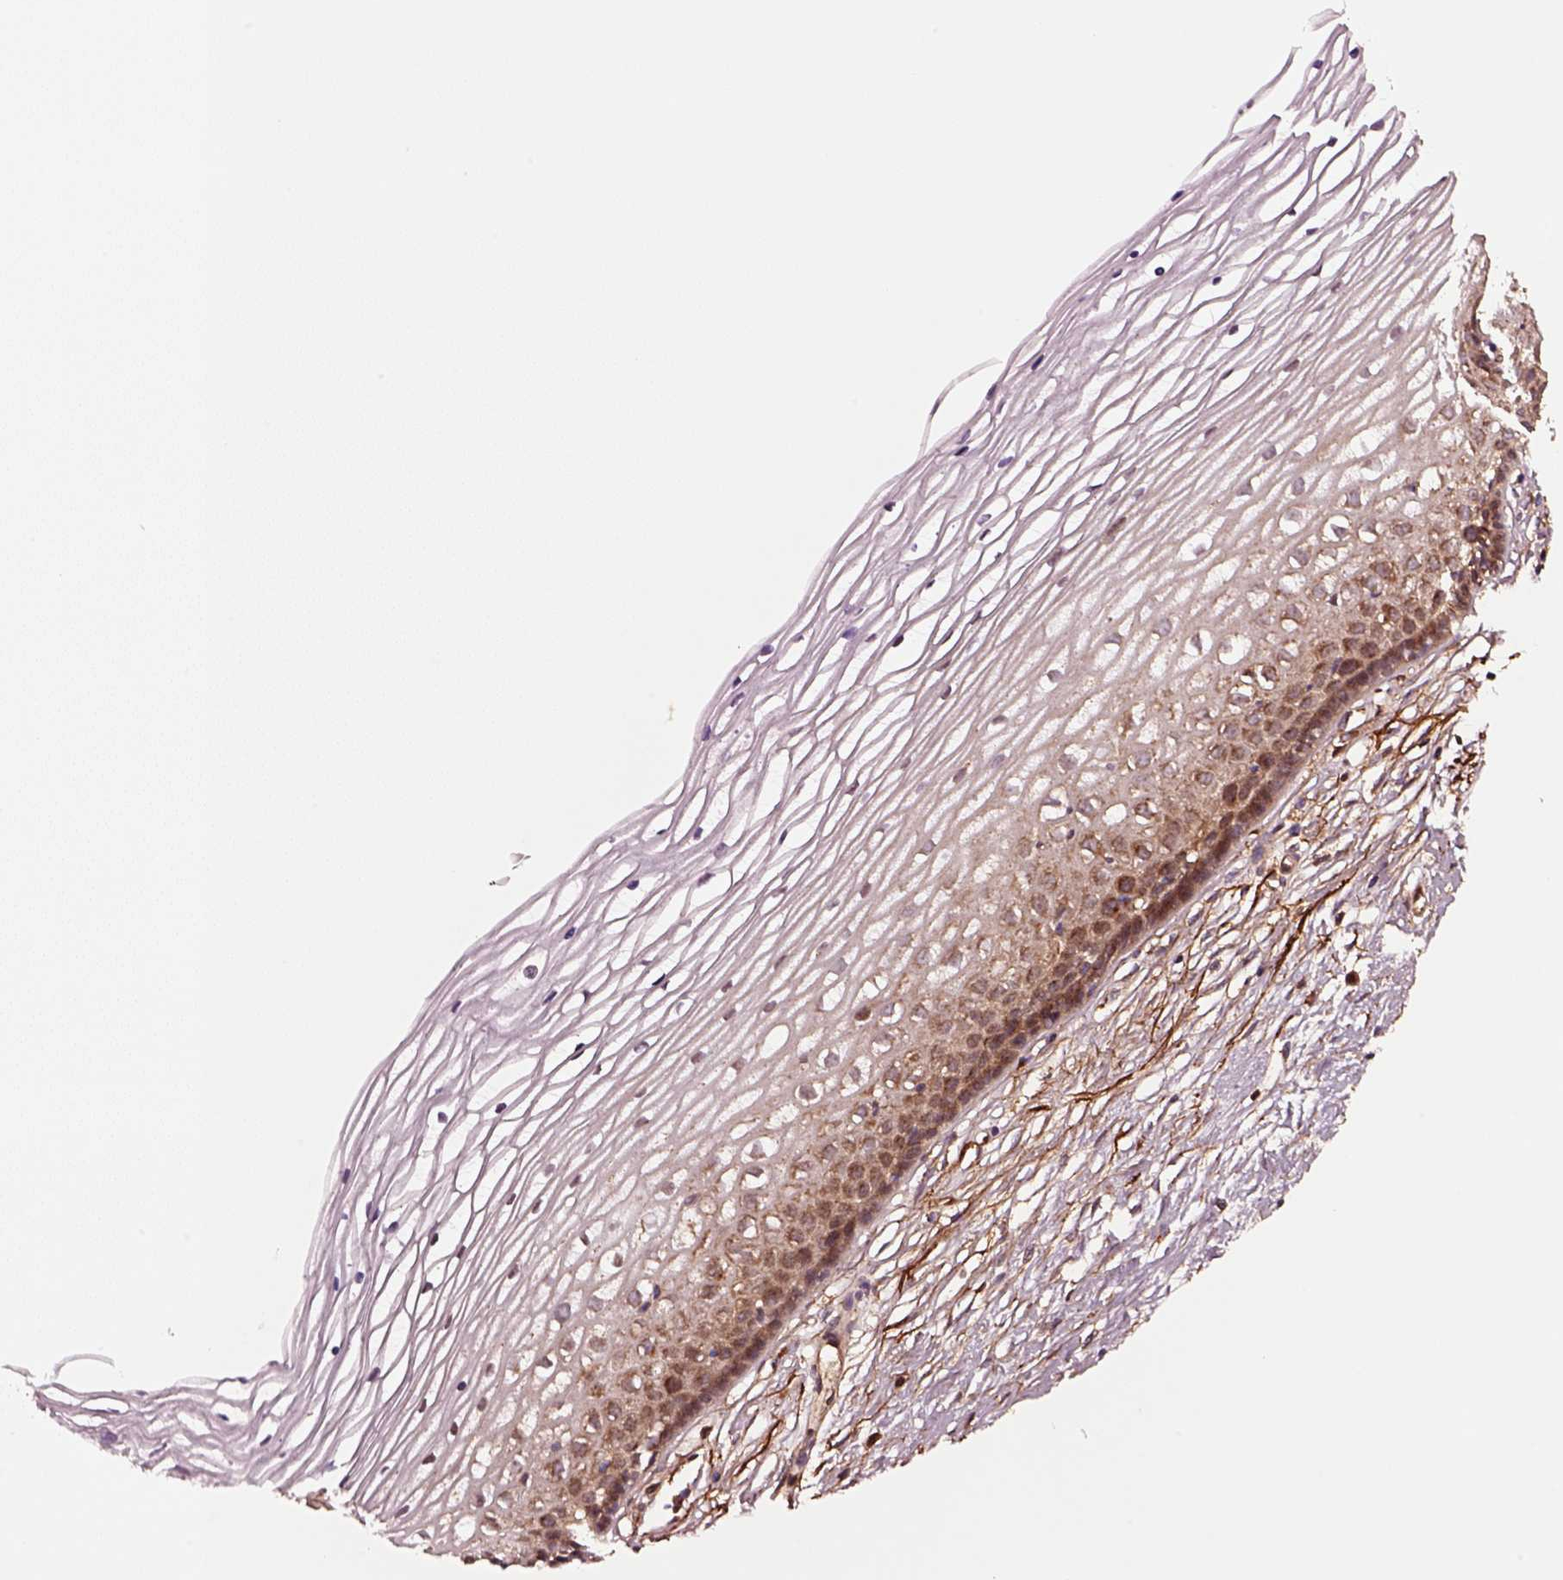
{"staining": {"intensity": "moderate", "quantity": "<25%", "location": "cytoplasmic/membranous"}, "tissue": "cervix", "cell_type": "Glandular cells", "image_type": "normal", "snomed": [{"axis": "morphology", "description": "Normal tissue, NOS"}, {"axis": "topography", "description": "Cervix"}], "caption": "A brown stain highlights moderate cytoplasmic/membranous expression of a protein in glandular cells of benign human cervix. The staining was performed using DAB (3,3'-diaminobenzidine), with brown indicating positive protein expression. Nuclei are stained blue with hematoxylin.", "gene": "WASHC2A", "patient": {"sex": "female", "age": 40}}